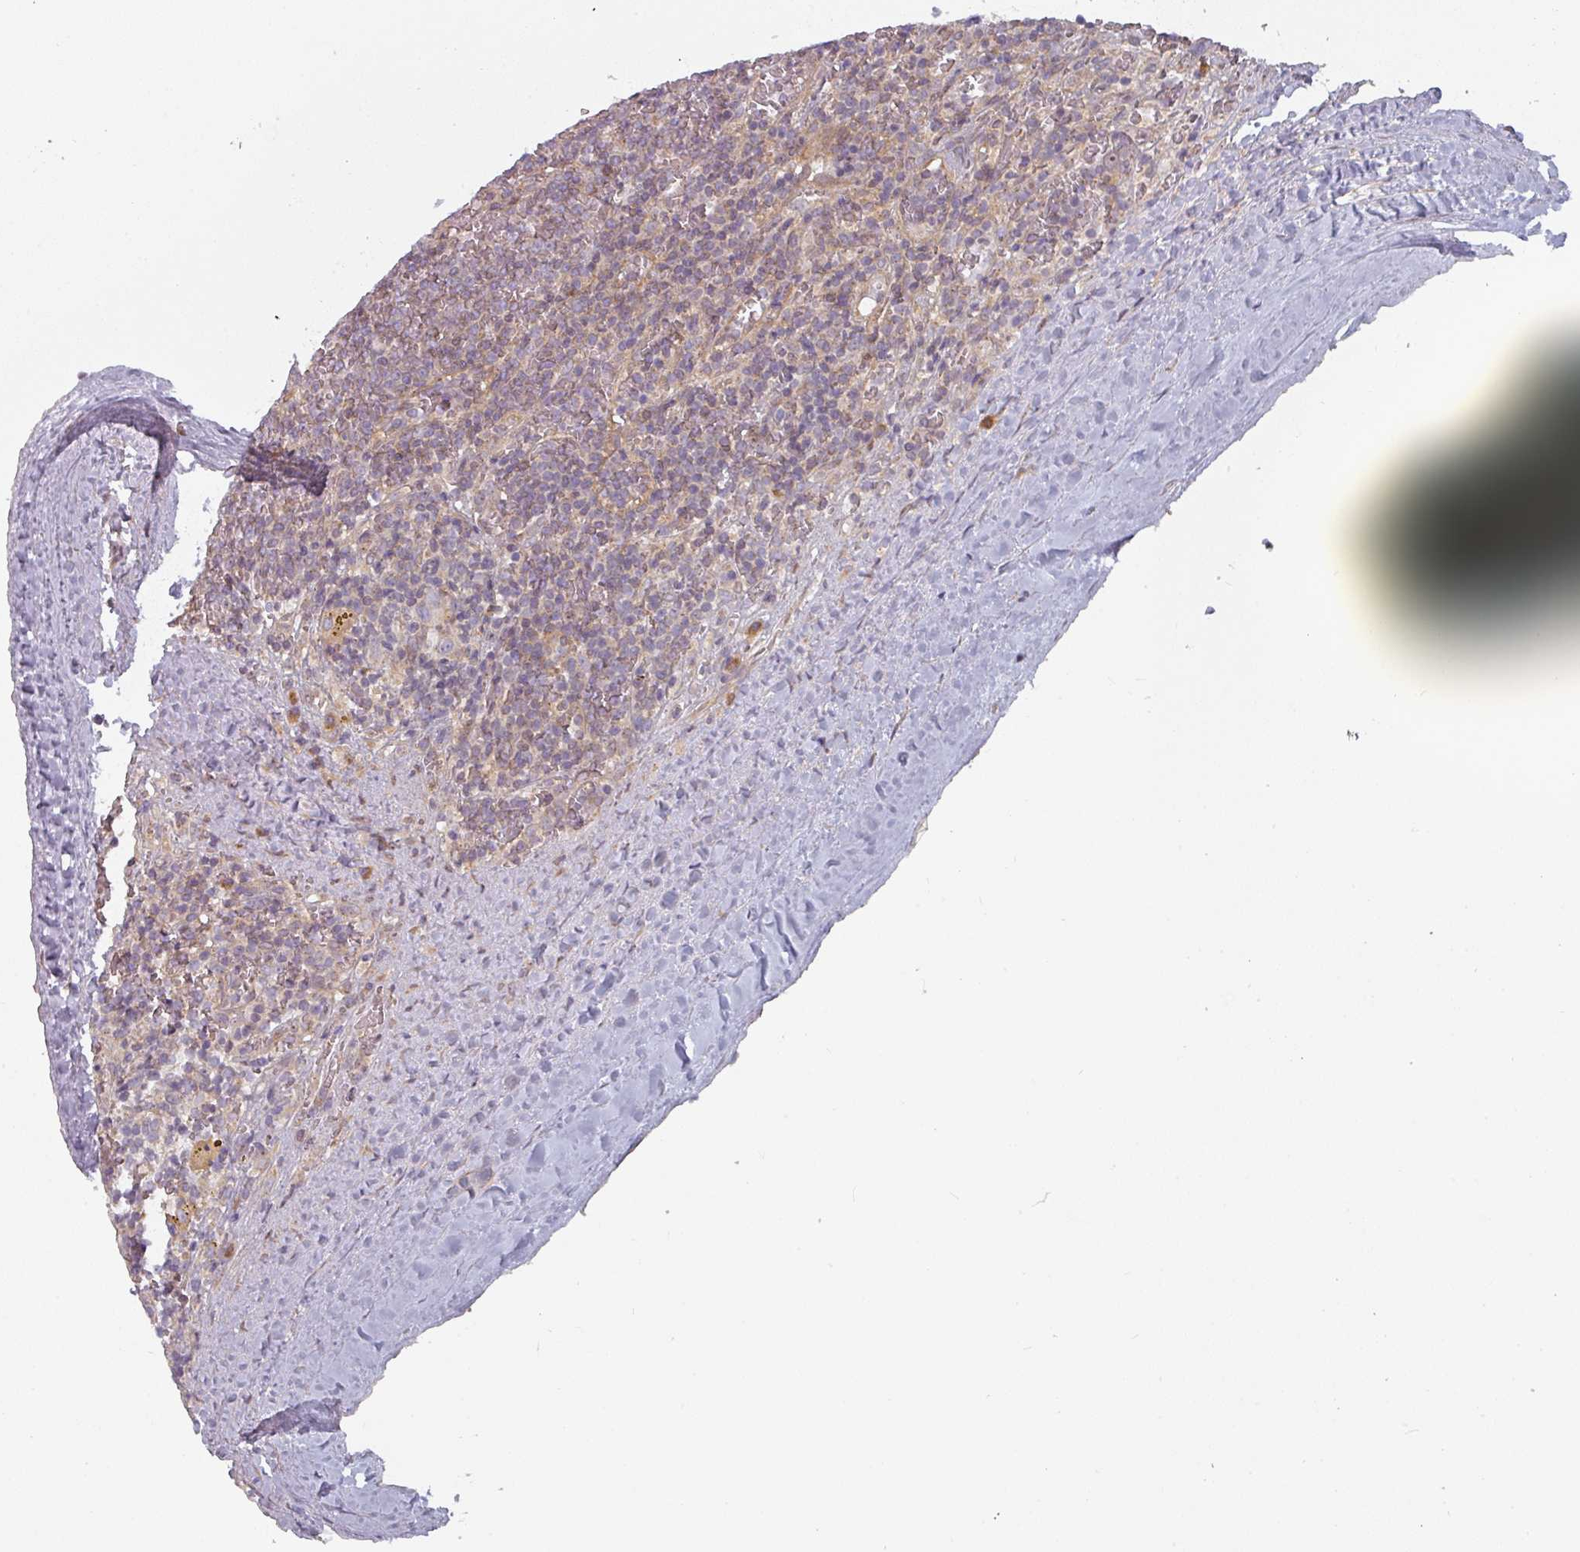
{"staining": {"intensity": "negative", "quantity": "none", "location": "none"}, "tissue": "lymphoma", "cell_type": "Tumor cells", "image_type": "cancer", "snomed": [{"axis": "morphology", "description": "Malignant lymphoma, non-Hodgkin's type, Low grade"}, {"axis": "topography", "description": "Spleen"}], "caption": "The IHC micrograph has no significant staining in tumor cells of malignant lymphoma, non-Hodgkin's type (low-grade) tissue.", "gene": "TAPT1", "patient": {"sex": "female", "age": 19}}